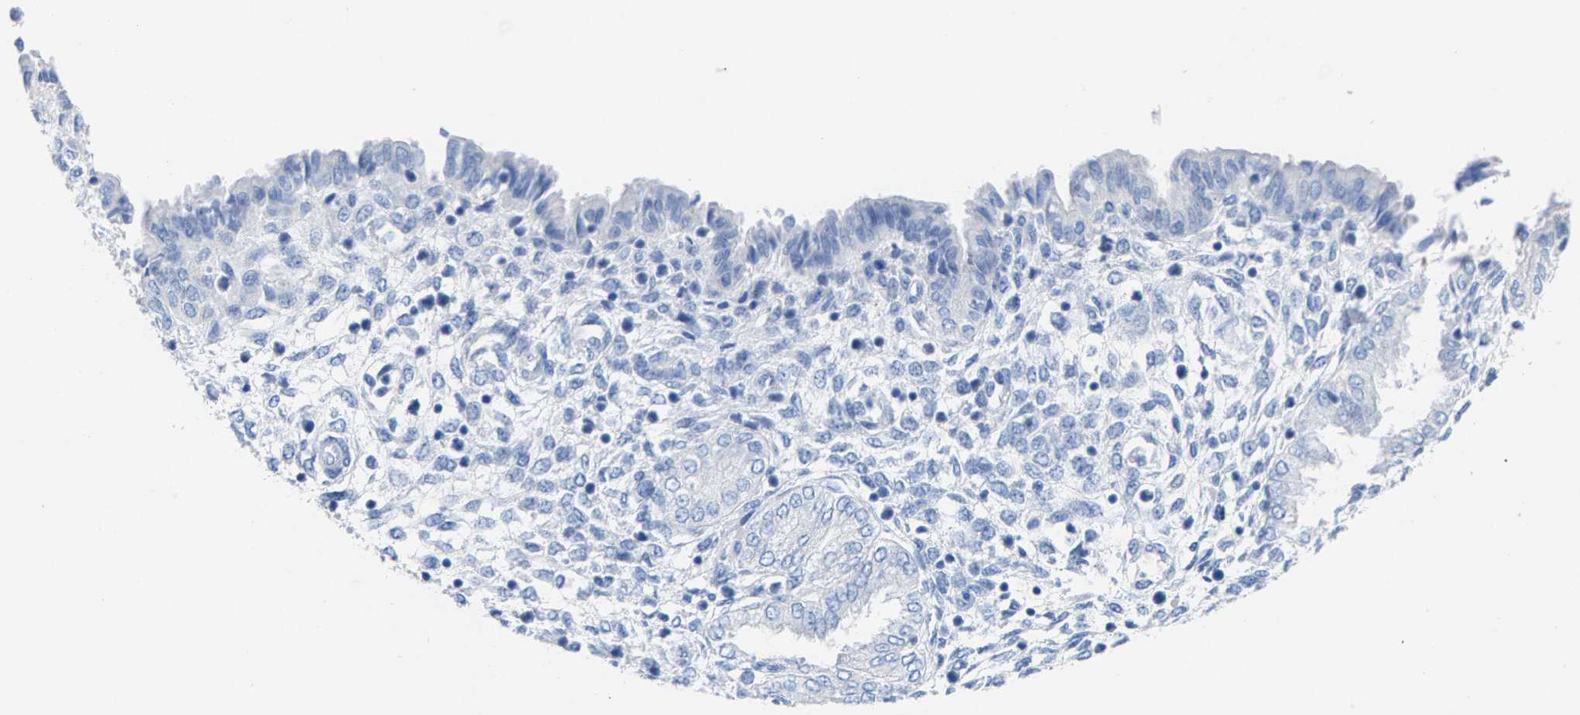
{"staining": {"intensity": "negative", "quantity": "none", "location": "none"}, "tissue": "endometrium", "cell_type": "Cells in endometrial stroma", "image_type": "normal", "snomed": [{"axis": "morphology", "description": "Normal tissue, NOS"}, {"axis": "topography", "description": "Endometrium"}], "caption": "A photomicrograph of human endometrium is negative for staining in cells in endometrial stroma. (DAB immunohistochemistry, high magnification).", "gene": "CPA1", "patient": {"sex": "female", "age": 33}}